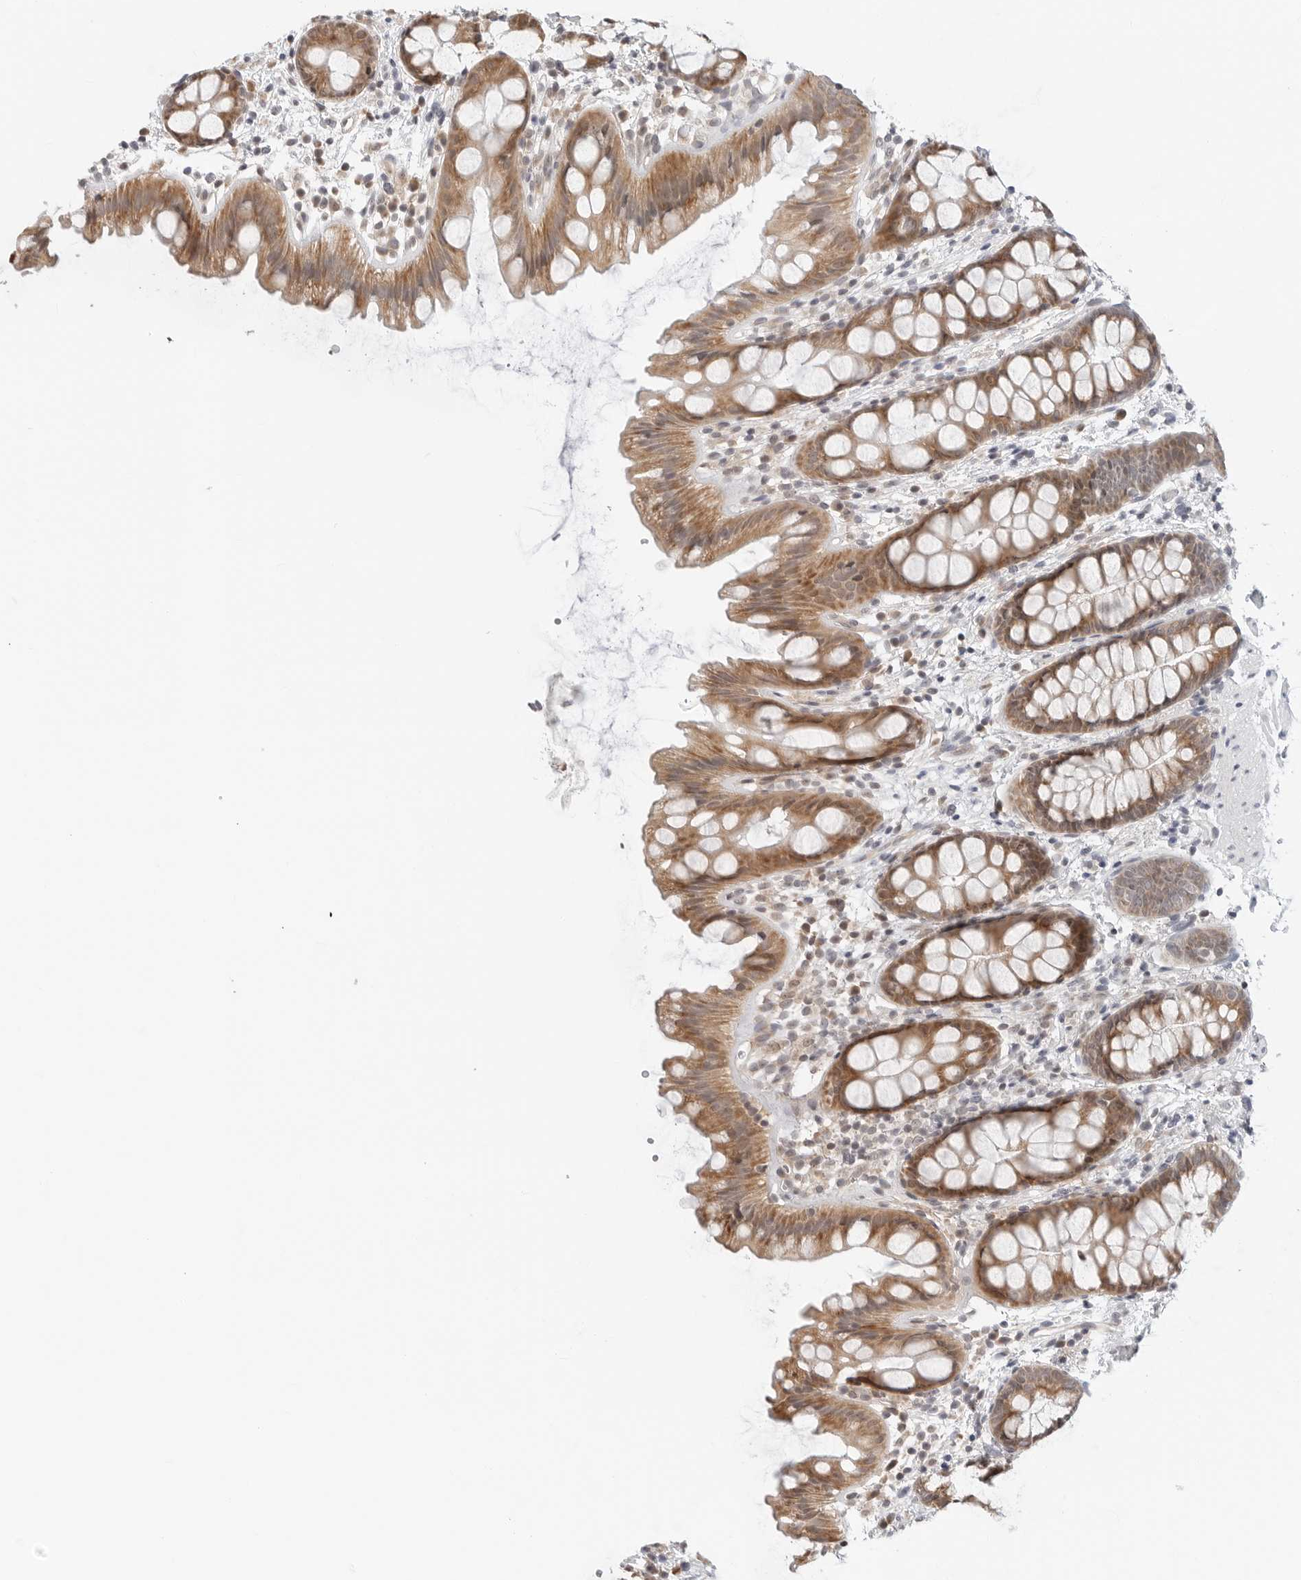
{"staining": {"intensity": "moderate", "quantity": ">75%", "location": "cytoplasmic/membranous"}, "tissue": "rectum", "cell_type": "Glandular cells", "image_type": "normal", "snomed": [{"axis": "morphology", "description": "Normal tissue, NOS"}, {"axis": "topography", "description": "Rectum"}], "caption": "This is a photomicrograph of immunohistochemistry staining of unremarkable rectum, which shows moderate expression in the cytoplasmic/membranous of glandular cells.", "gene": "POLR3GL", "patient": {"sex": "female", "age": 65}}